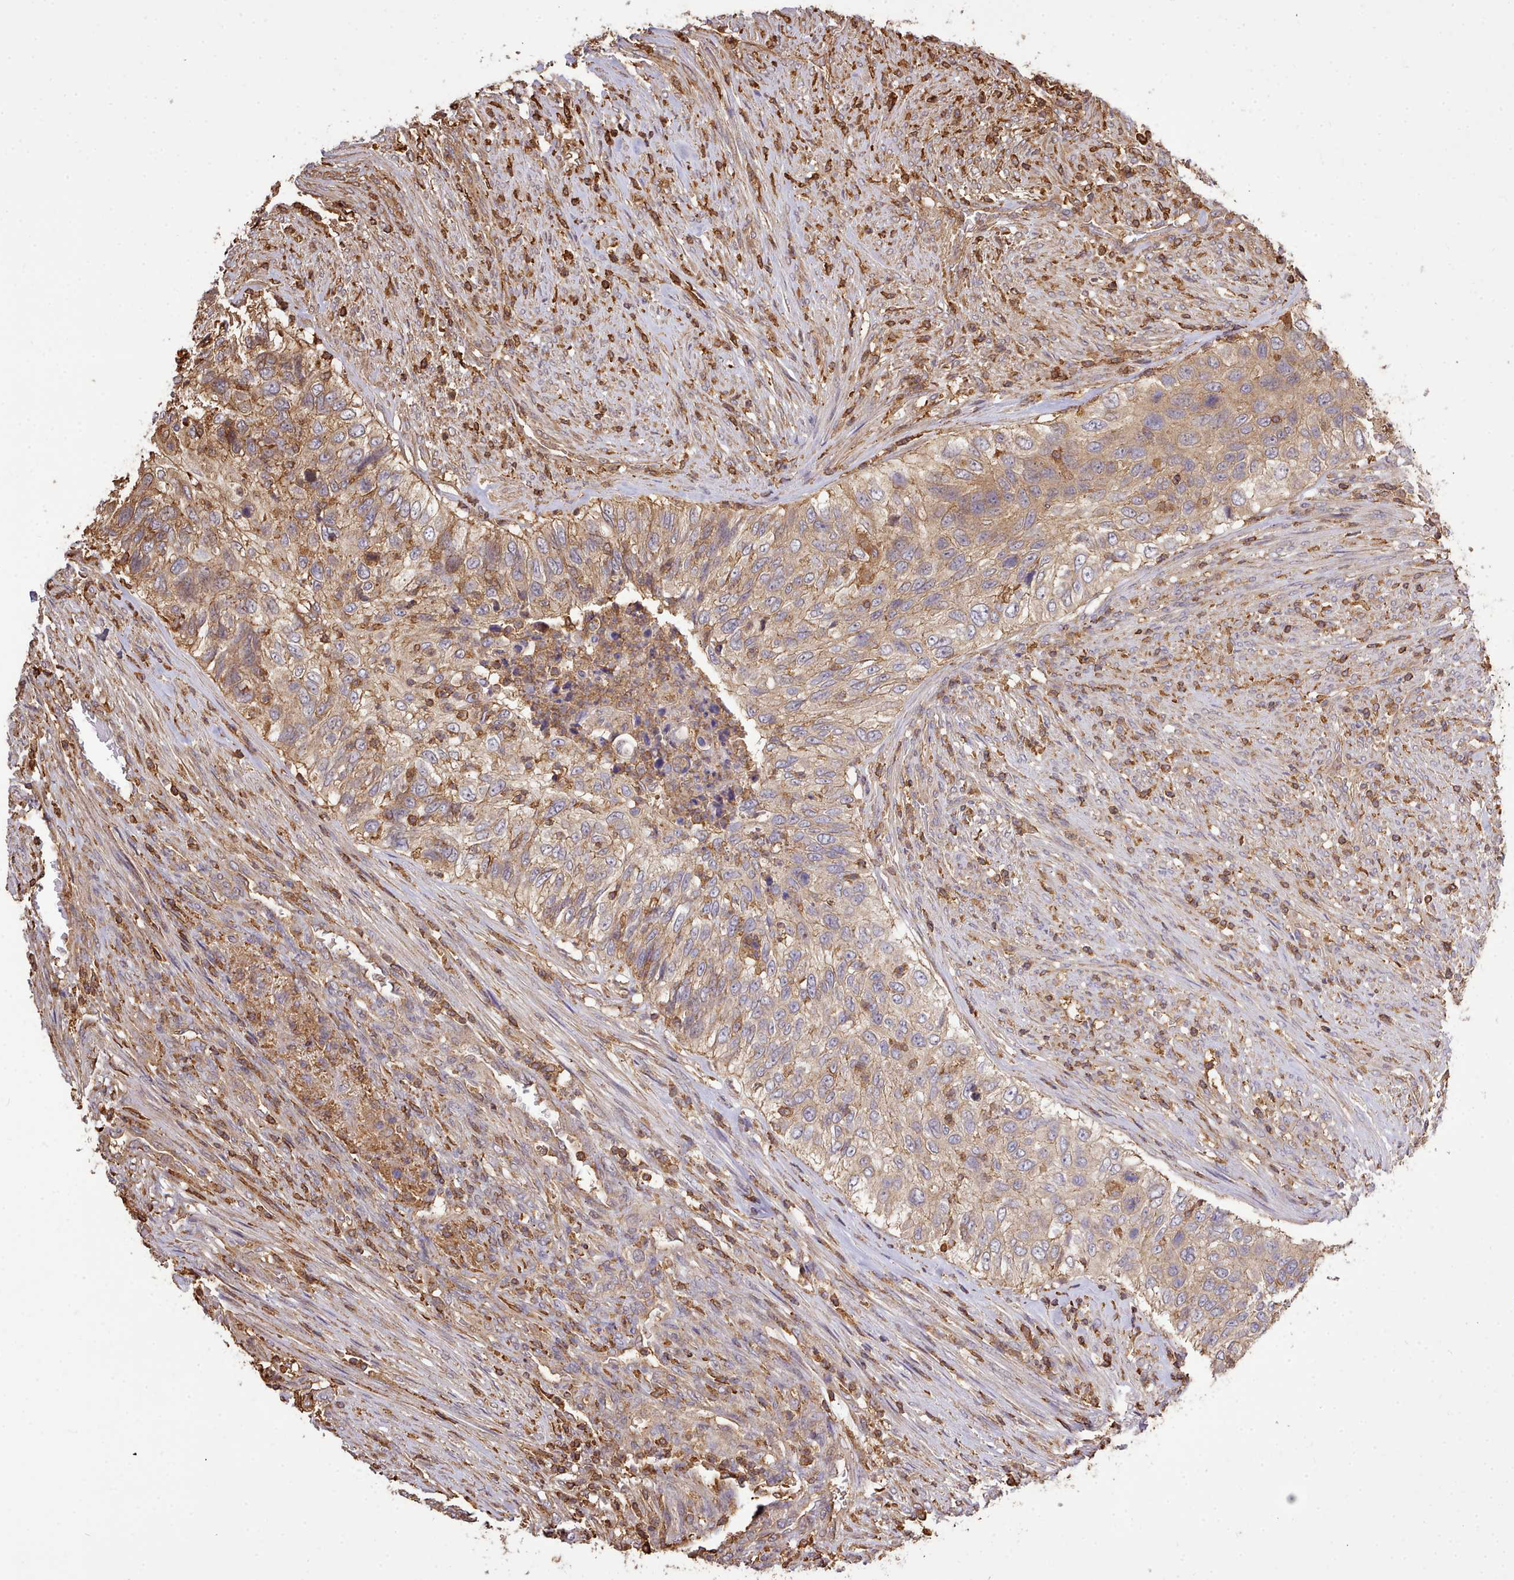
{"staining": {"intensity": "moderate", "quantity": ">75%", "location": "cytoplasmic/membranous"}, "tissue": "urothelial cancer", "cell_type": "Tumor cells", "image_type": "cancer", "snomed": [{"axis": "morphology", "description": "Urothelial carcinoma, High grade"}, {"axis": "topography", "description": "Urinary bladder"}], "caption": "IHC staining of urothelial carcinoma (high-grade), which demonstrates medium levels of moderate cytoplasmic/membranous expression in about >75% of tumor cells indicating moderate cytoplasmic/membranous protein positivity. The staining was performed using DAB (brown) for protein detection and nuclei were counterstained in hematoxylin (blue).", "gene": "CAPZA1", "patient": {"sex": "female", "age": 60}}